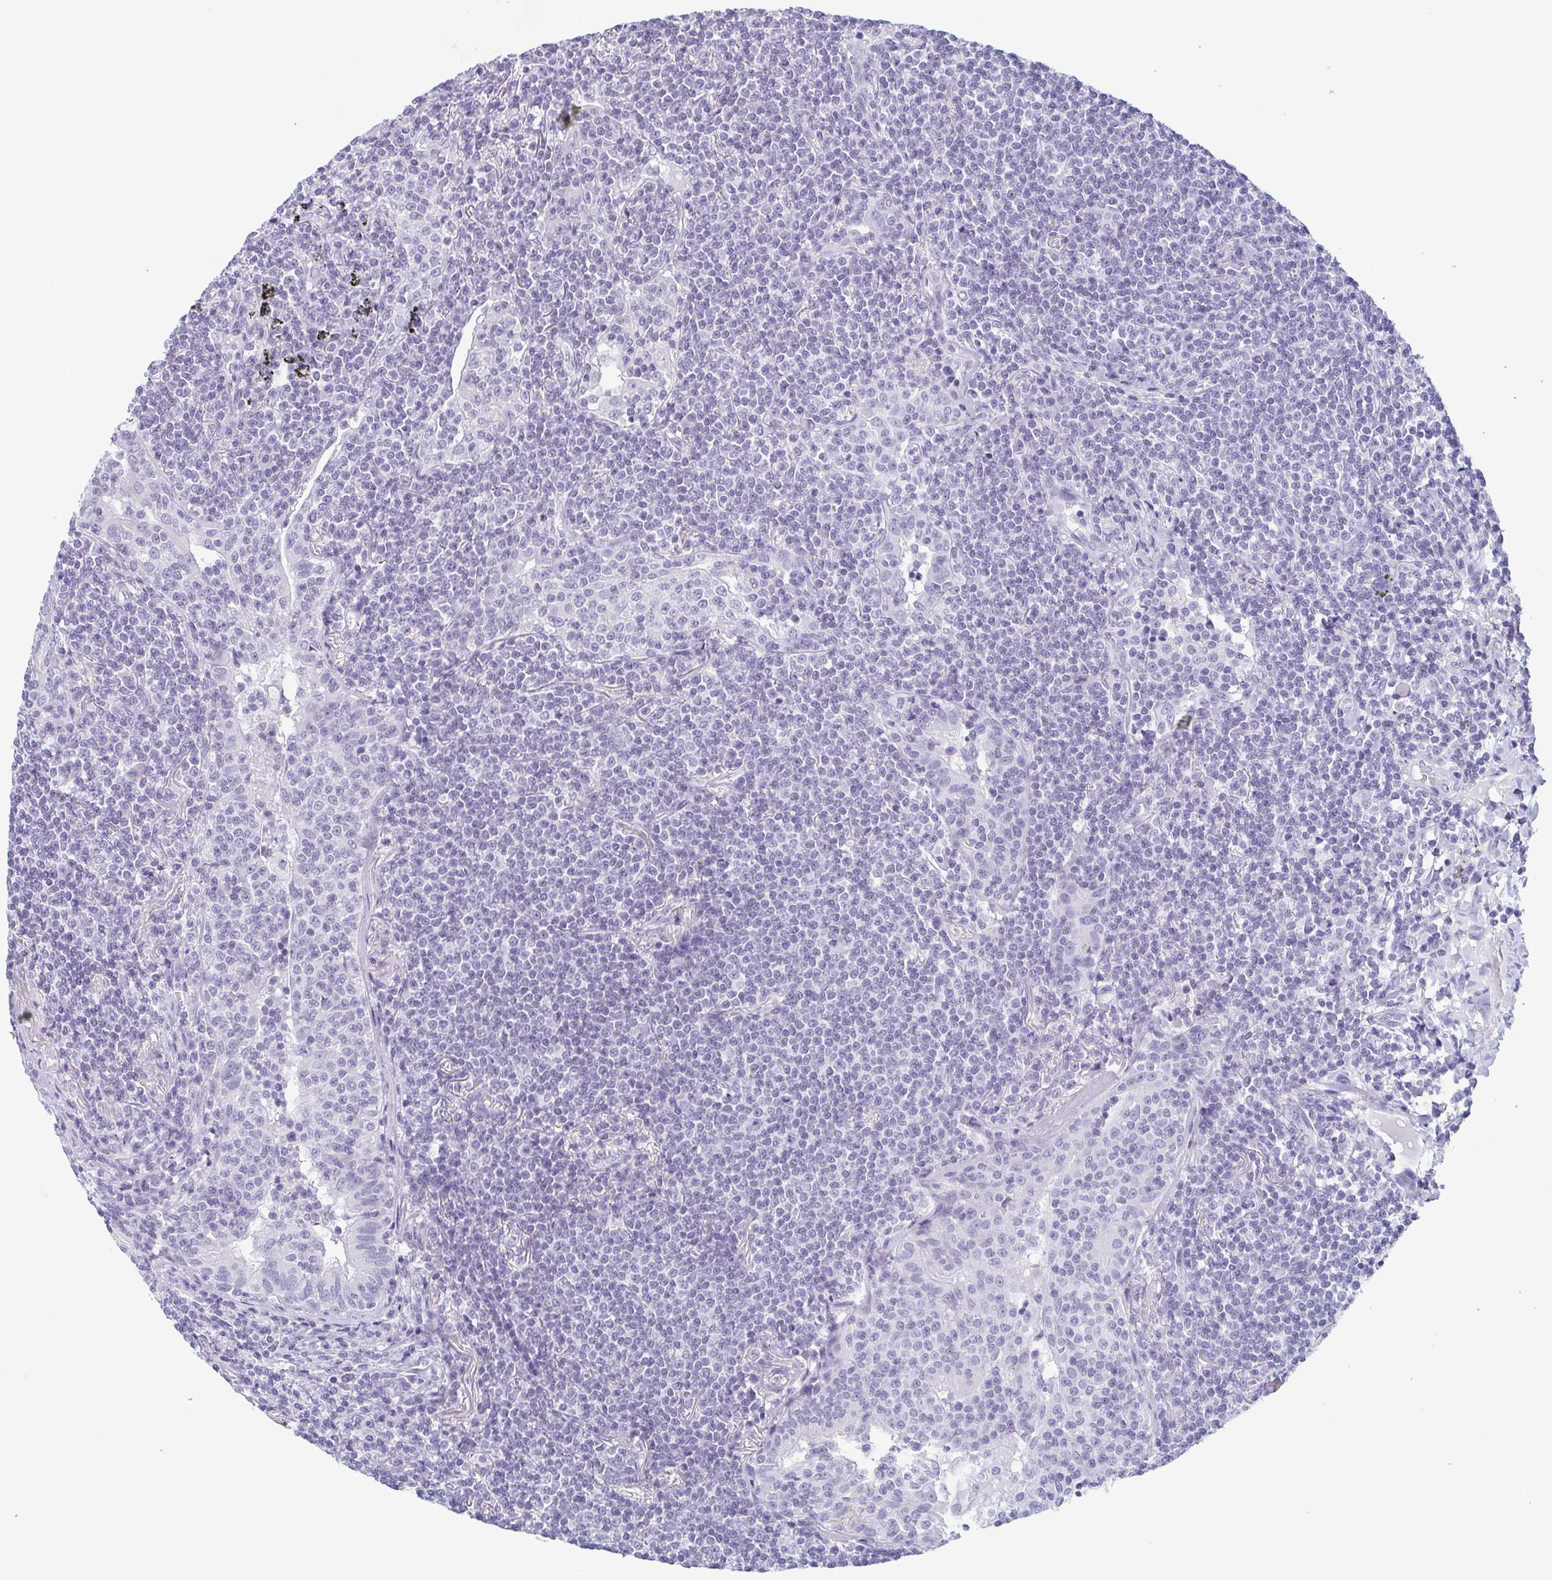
{"staining": {"intensity": "negative", "quantity": "none", "location": "none"}, "tissue": "lymphoma", "cell_type": "Tumor cells", "image_type": "cancer", "snomed": [{"axis": "morphology", "description": "Malignant lymphoma, non-Hodgkin's type, Low grade"}, {"axis": "topography", "description": "Lung"}], "caption": "Tumor cells show no significant expression in low-grade malignant lymphoma, non-Hodgkin's type.", "gene": "KRT78", "patient": {"sex": "female", "age": 71}}